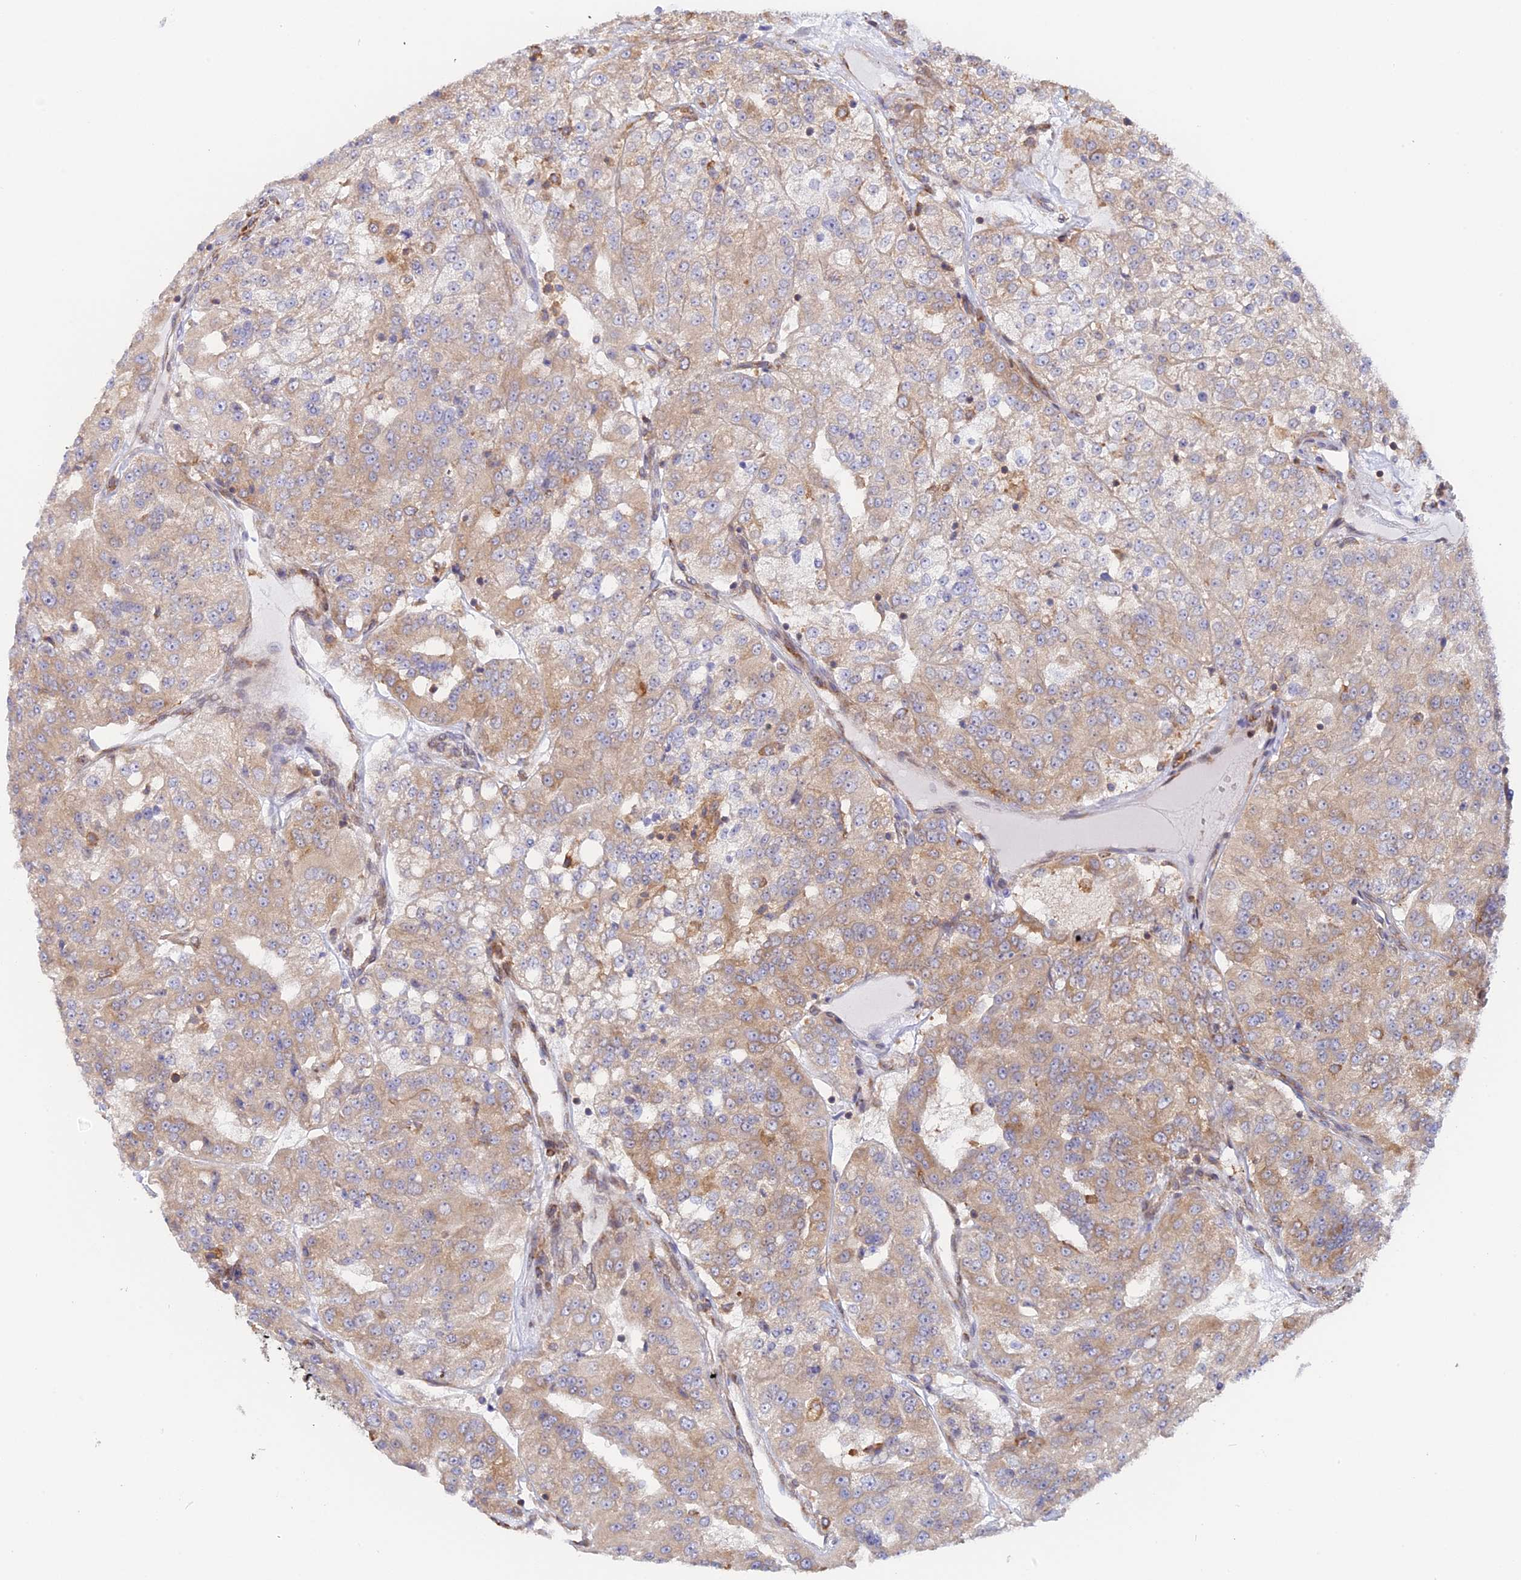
{"staining": {"intensity": "moderate", "quantity": "<25%", "location": "cytoplasmic/membranous"}, "tissue": "renal cancer", "cell_type": "Tumor cells", "image_type": "cancer", "snomed": [{"axis": "morphology", "description": "Adenocarcinoma, NOS"}, {"axis": "topography", "description": "Kidney"}], "caption": "IHC image of neoplastic tissue: renal cancer (adenocarcinoma) stained using immunohistochemistry exhibits low levels of moderate protein expression localized specifically in the cytoplasmic/membranous of tumor cells, appearing as a cytoplasmic/membranous brown color.", "gene": "GMIP", "patient": {"sex": "female", "age": 63}}